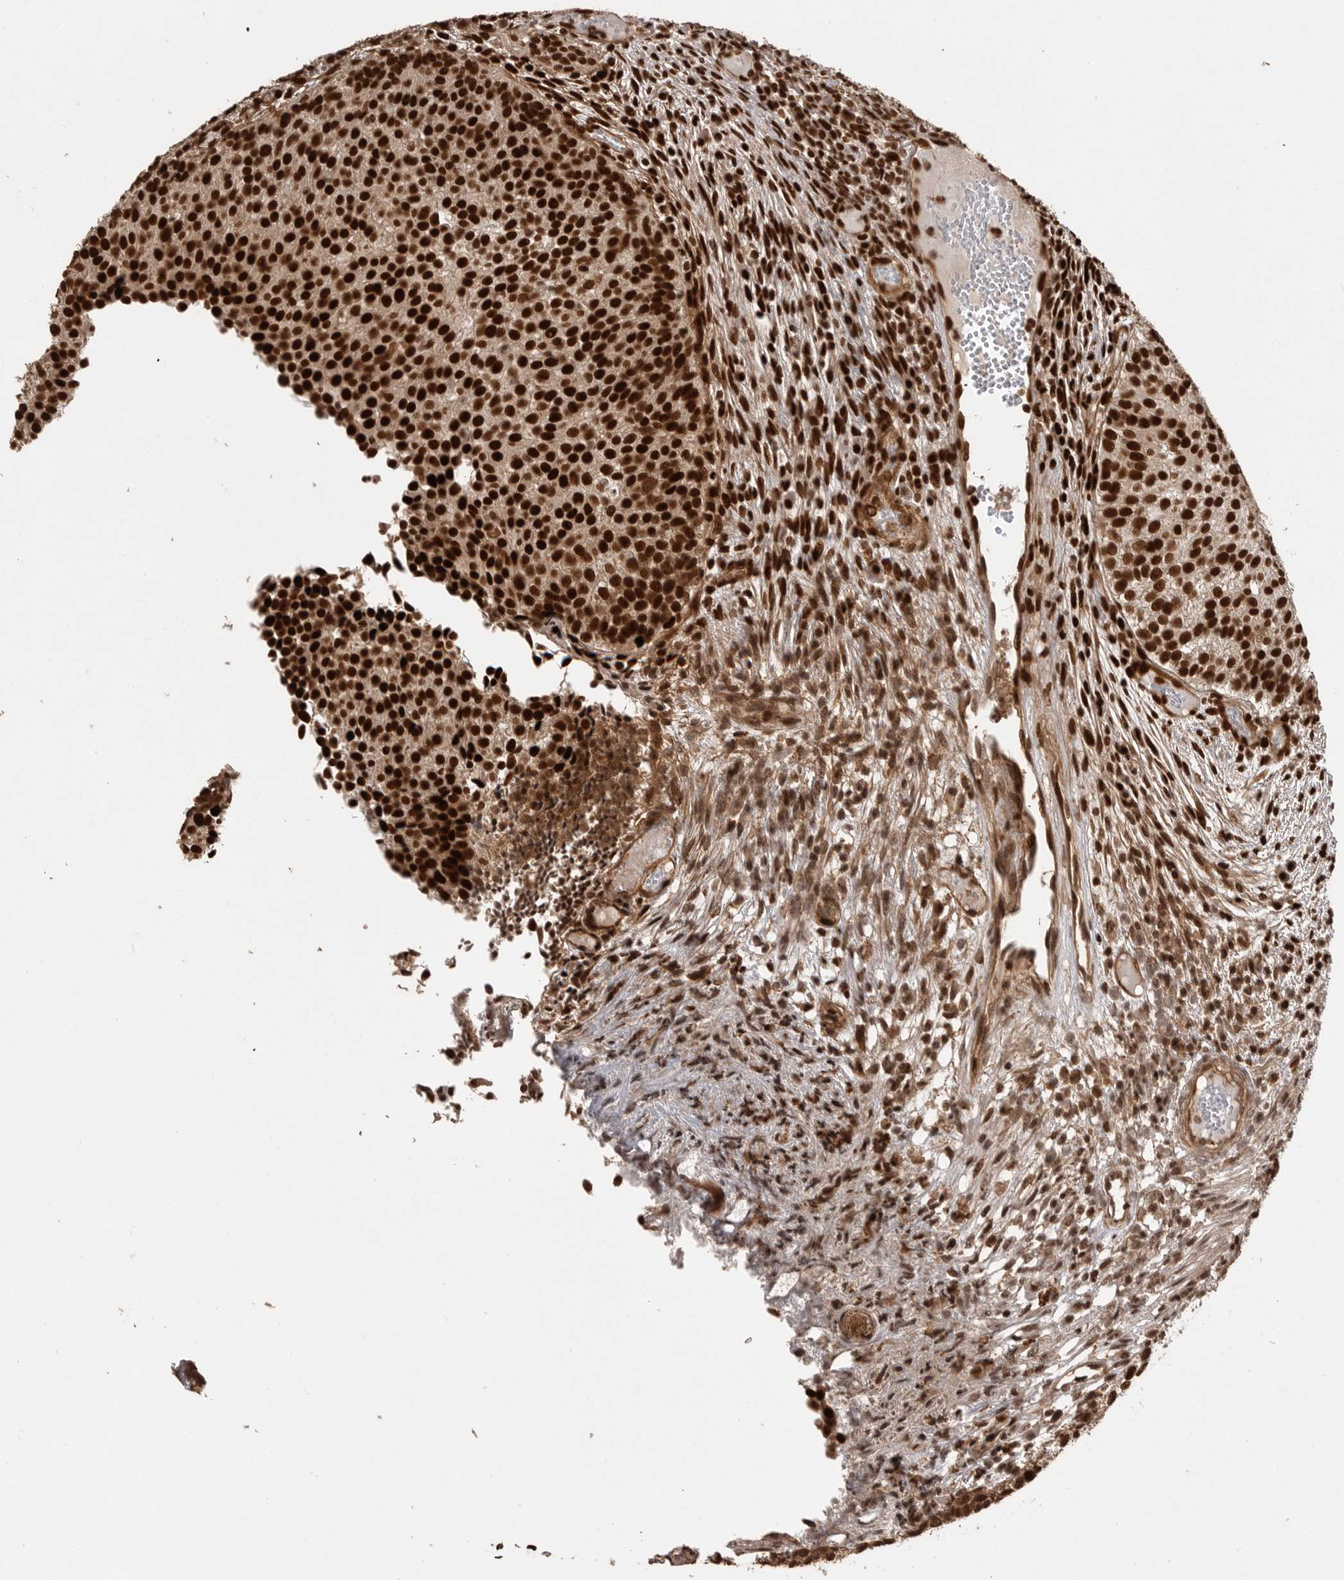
{"staining": {"intensity": "strong", "quantity": ">75%", "location": "nuclear"}, "tissue": "urothelial cancer", "cell_type": "Tumor cells", "image_type": "cancer", "snomed": [{"axis": "morphology", "description": "Urothelial carcinoma, Low grade"}, {"axis": "topography", "description": "Urinary bladder"}], "caption": "This is an image of immunohistochemistry (IHC) staining of urothelial carcinoma (low-grade), which shows strong staining in the nuclear of tumor cells.", "gene": "PPP1R8", "patient": {"sex": "male", "age": 86}}